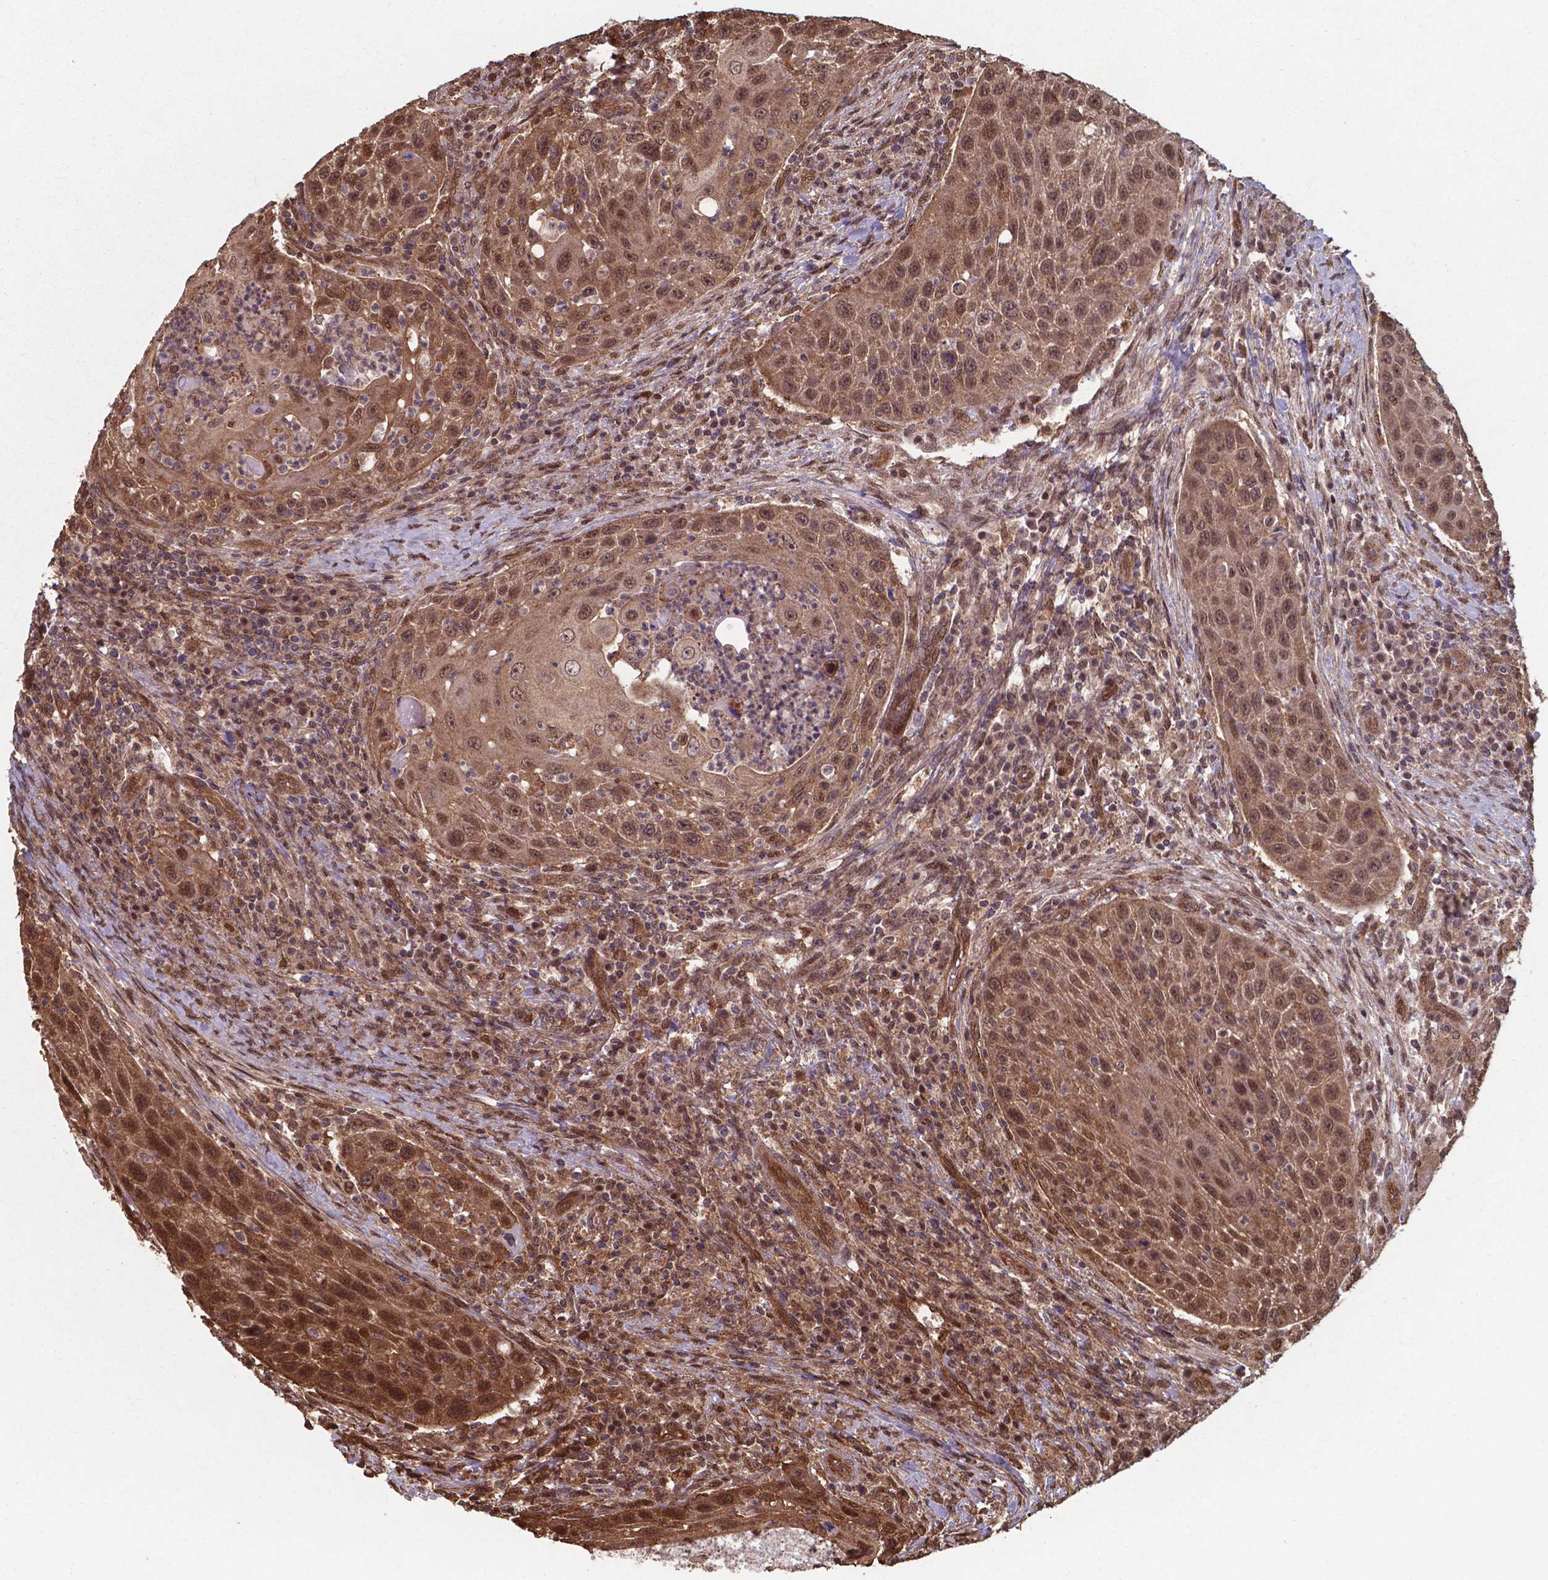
{"staining": {"intensity": "moderate", "quantity": ">75%", "location": "cytoplasmic/membranous,nuclear"}, "tissue": "head and neck cancer", "cell_type": "Tumor cells", "image_type": "cancer", "snomed": [{"axis": "morphology", "description": "Squamous cell carcinoma, NOS"}, {"axis": "topography", "description": "Head-Neck"}], "caption": "Brown immunohistochemical staining in head and neck cancer demonstrates moderate cytoplasmic/membranous and nuclear expression in approximately >75% of tumor cells.", "gene": "CHP2", "patient": {"sex": "male", "age": 69}}